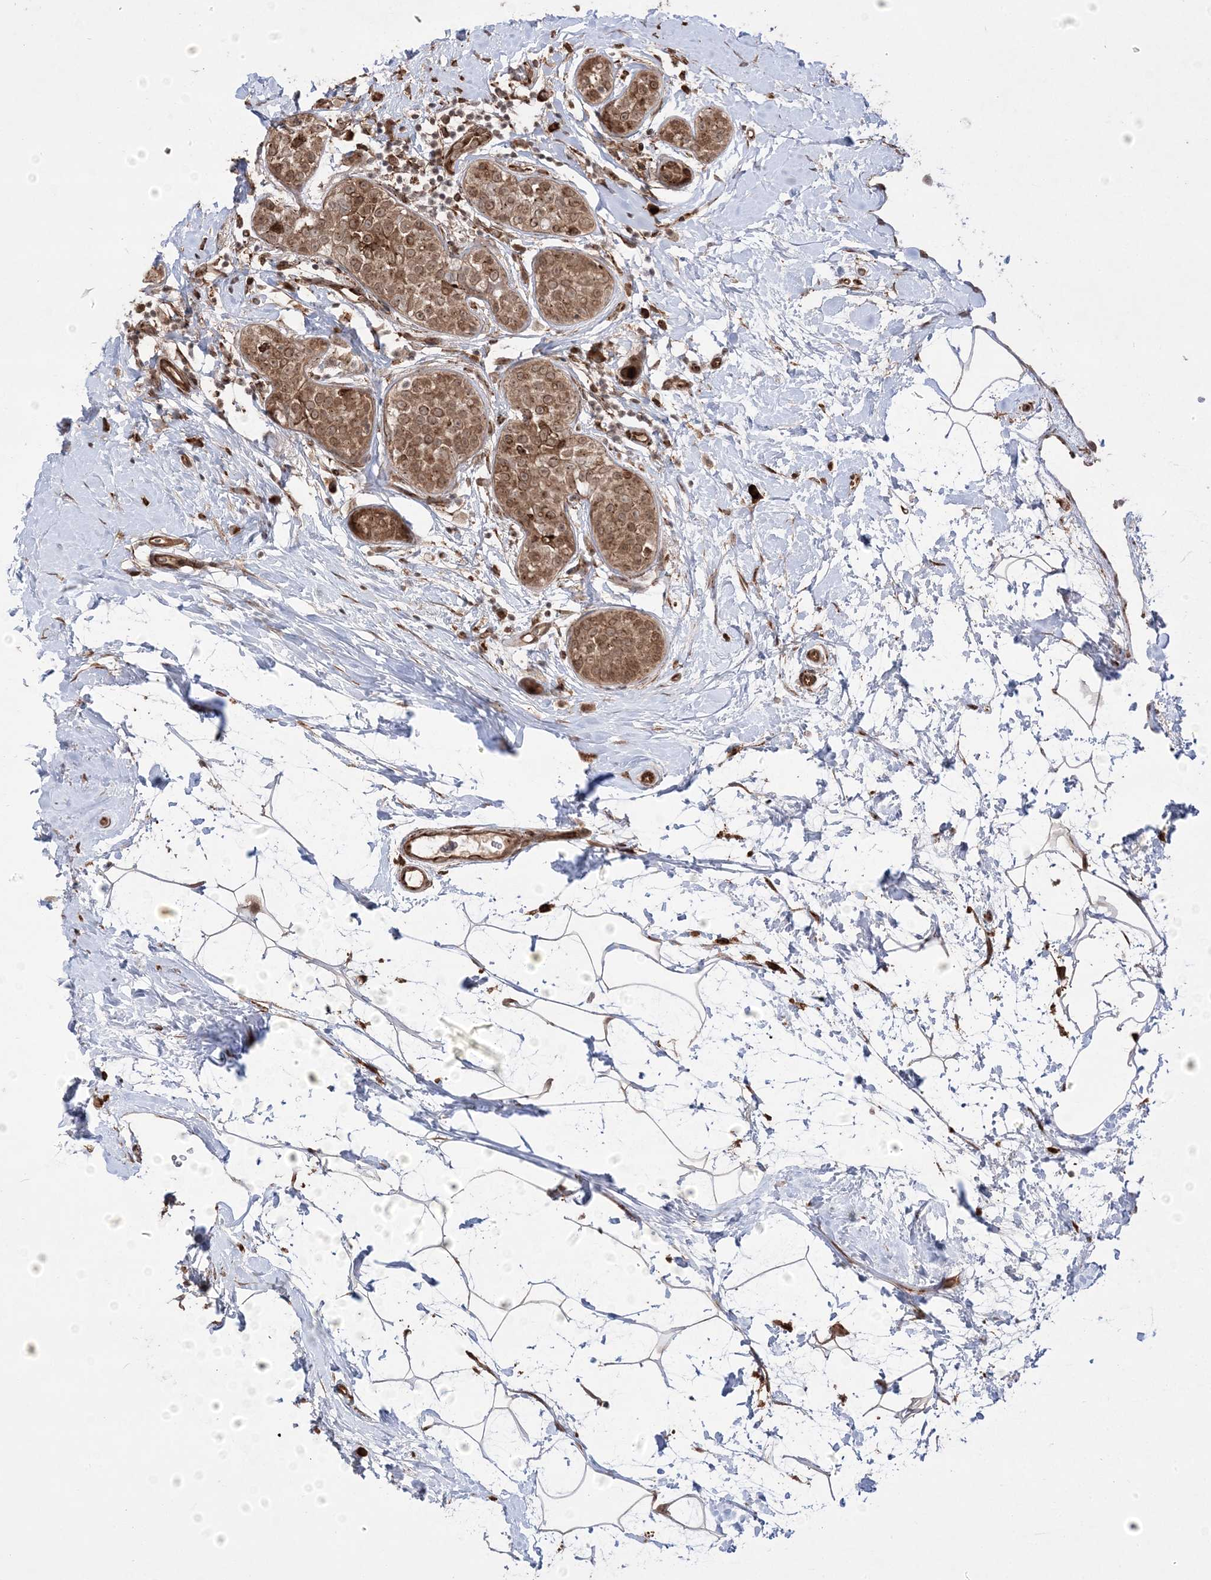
{"staining": {"intensity": "moderate", "quantity": ">75%", "location": "cytoplasmic/membranous,nuclear"}, "tissue": "breast cancer", "cell_type": "Tumor cells", "image_type": "cancer", "snomed": [{"axis": "morphology", "description": "Lobular carcinoma, in situ"}, {"axis": "morphology", "description": "Lobular carcinoma"}, {"axis": "topography", "description": "Breast"}], "caption": "Protein staining demonstrates moderate cytoplasmic/membranous and nuclear positivity in about >75% of tumor cells in breast lobular carcinoma in situ.", "gene": "EPC2", "patient": {"sex": "female", "age": 41}}